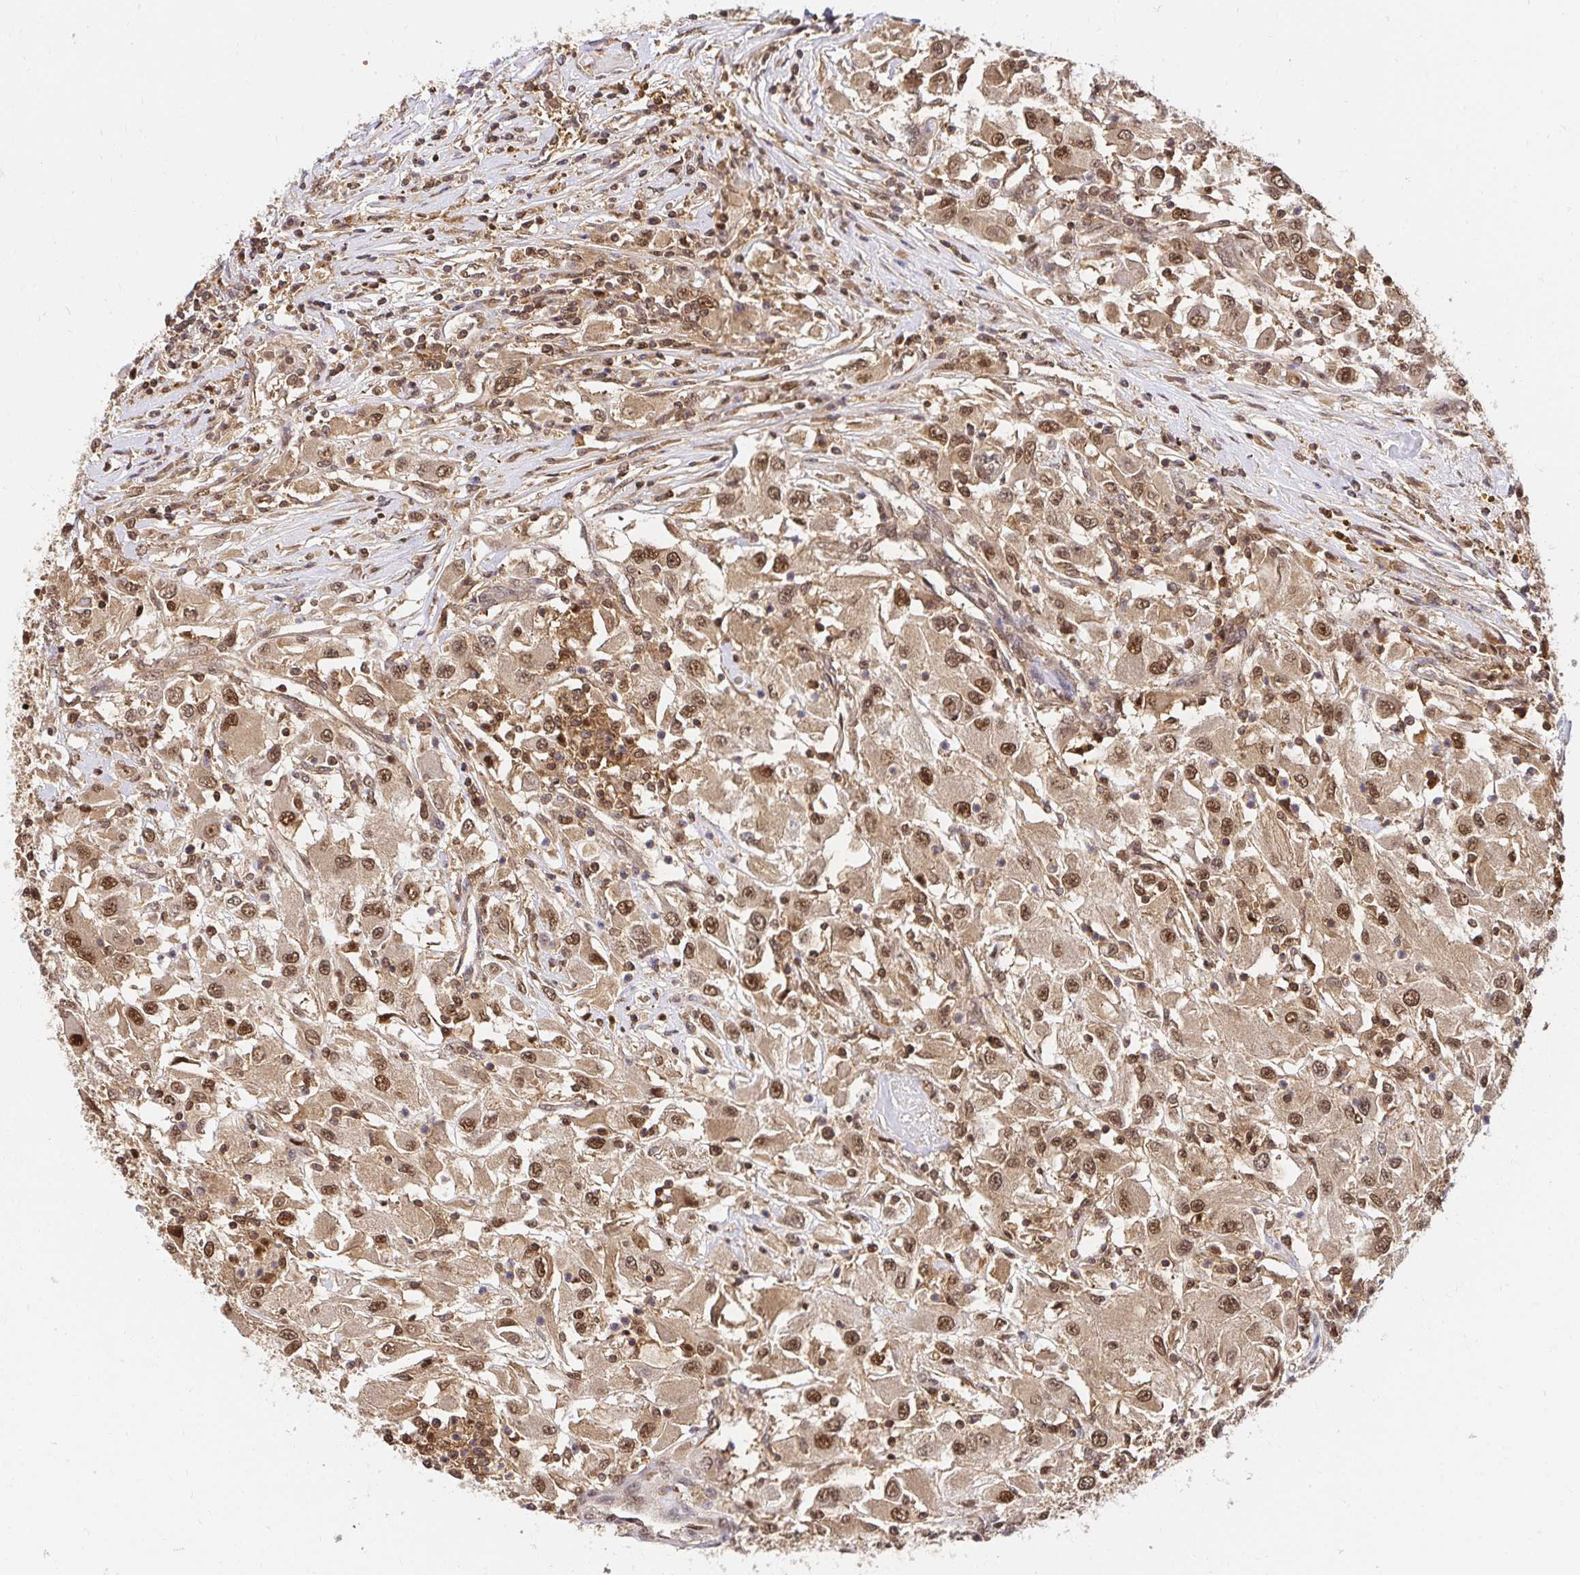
{"staining": {"intensity": "moderate", "quantity": ">75%", "location": "cytoplasmic/membranous,nuclear"}, "tissue": "renal cancer", "cell_type": "Tumor cells", "image_type": "cancer", "snomed": [{"axis": "morphology", "description": "Adenocarcinoma, NOS"}, {"axis": "topography", "description": "Kidney"}], "caption": "IHC micrograph of adenocarcinoma (renal) stained for a protein (brown), which demonstrates medium levels of moderate cytoplasmic/membranous and nuclear positivity in about >75% of tumor cells.", "gene": "PSMA4", "patient": {"sex": "female", "age": 67}}